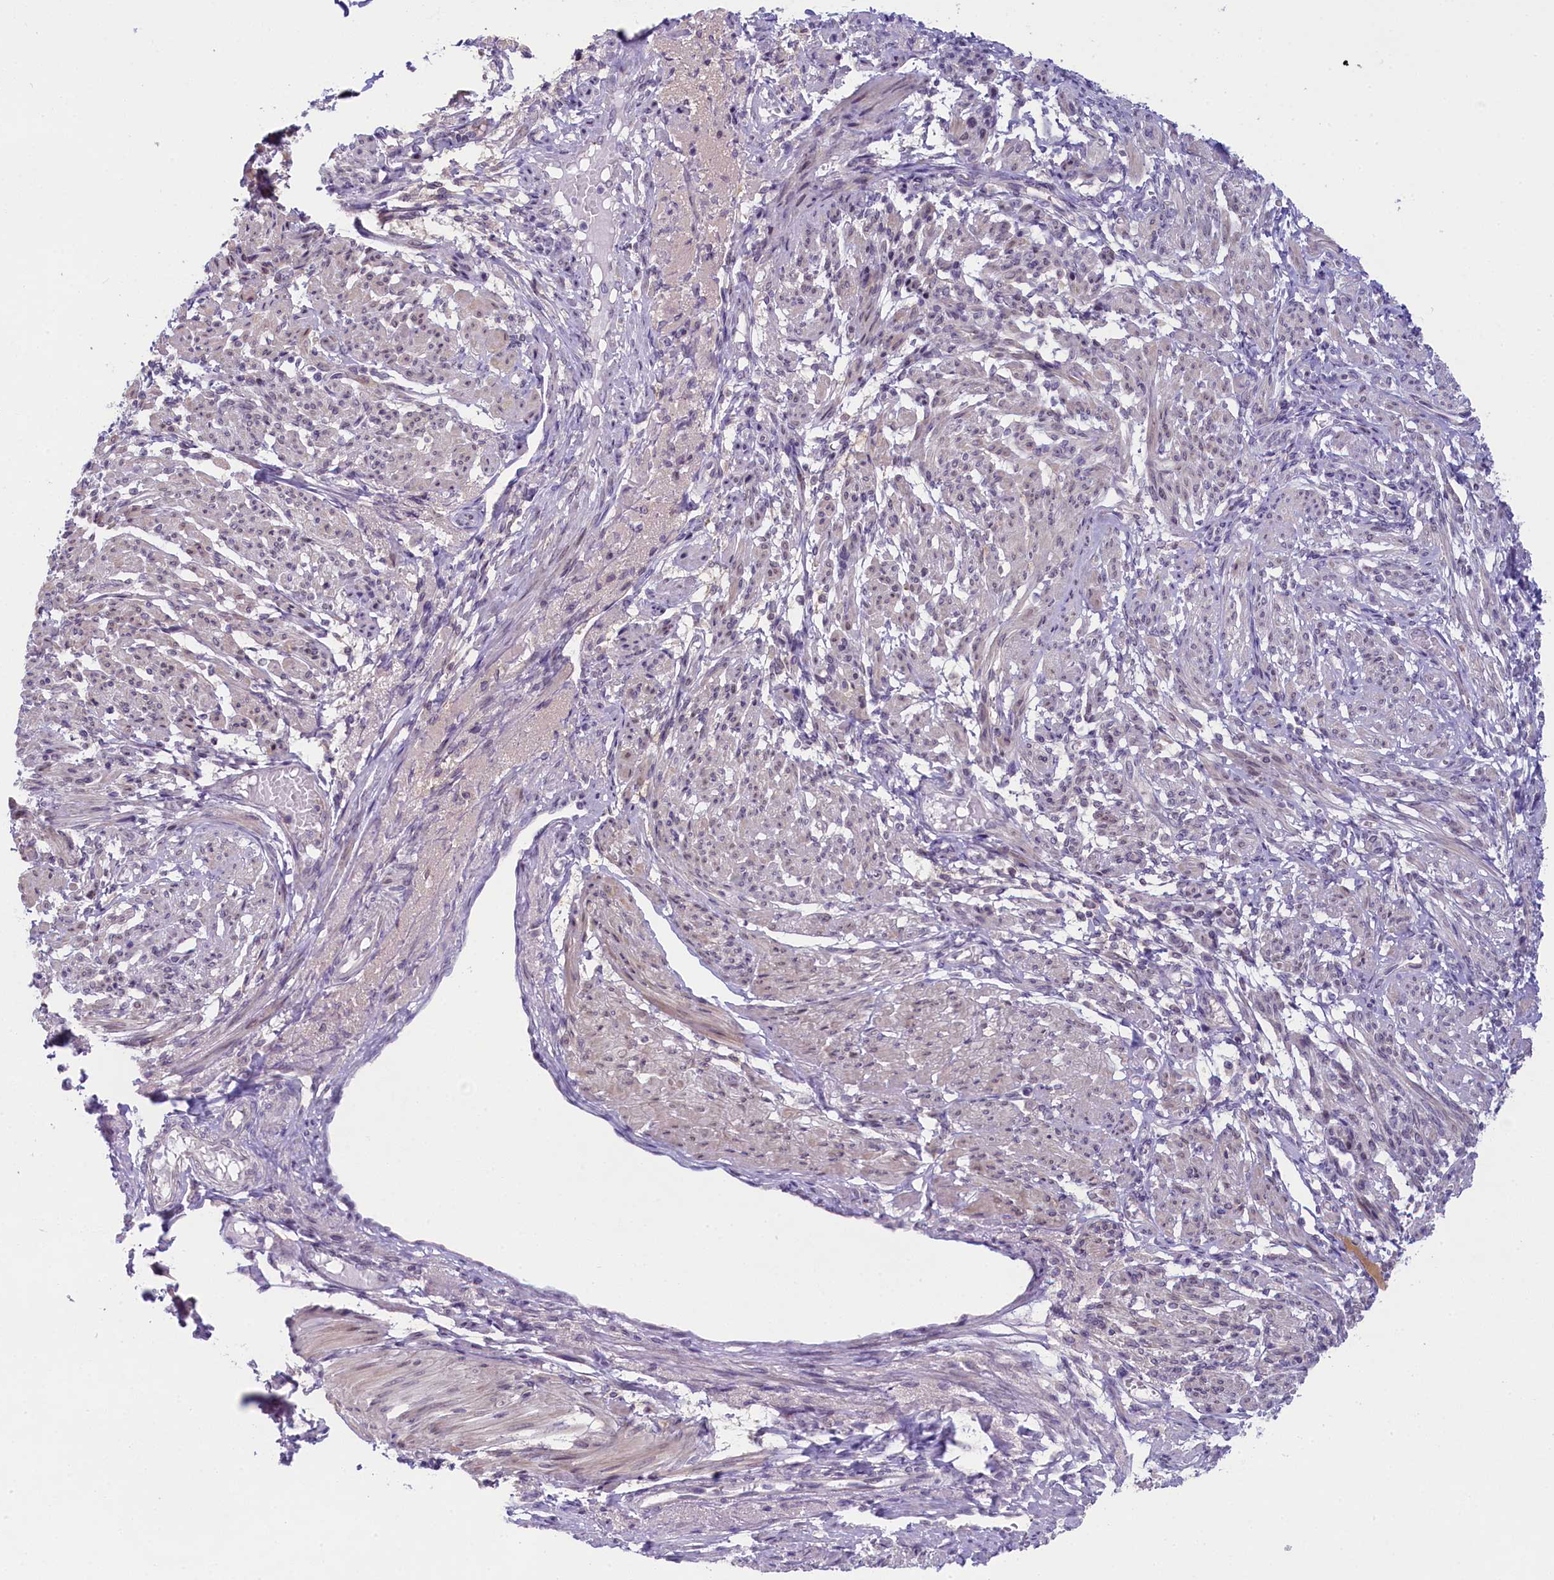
{"staining": {"intensity": "weak", "quantity": "25%-75%", "location": "cytoplasmic/membranous,nuclear"}, "tissue": "smooth muscle", "cell_type": "Smooth muscle cells", "image_type": "normal", "snomed": [{"axis": "morphology", "description": "Normal tissue, NOS"}, {"axis": "topography", "description": "Smooth muscle"}], "caption": "Immunohistochemical staining of normal human smooth muscle demonstrates low levels of weak cytoplasmic/membranous,nuclear staining in approximately 25%-75% of smooth muscle cells. Ihc stains the protein in brown and the nuclei are stained blue.", "gene": "CRAMP1", "patient": {"sex": "female", "age": 39}}